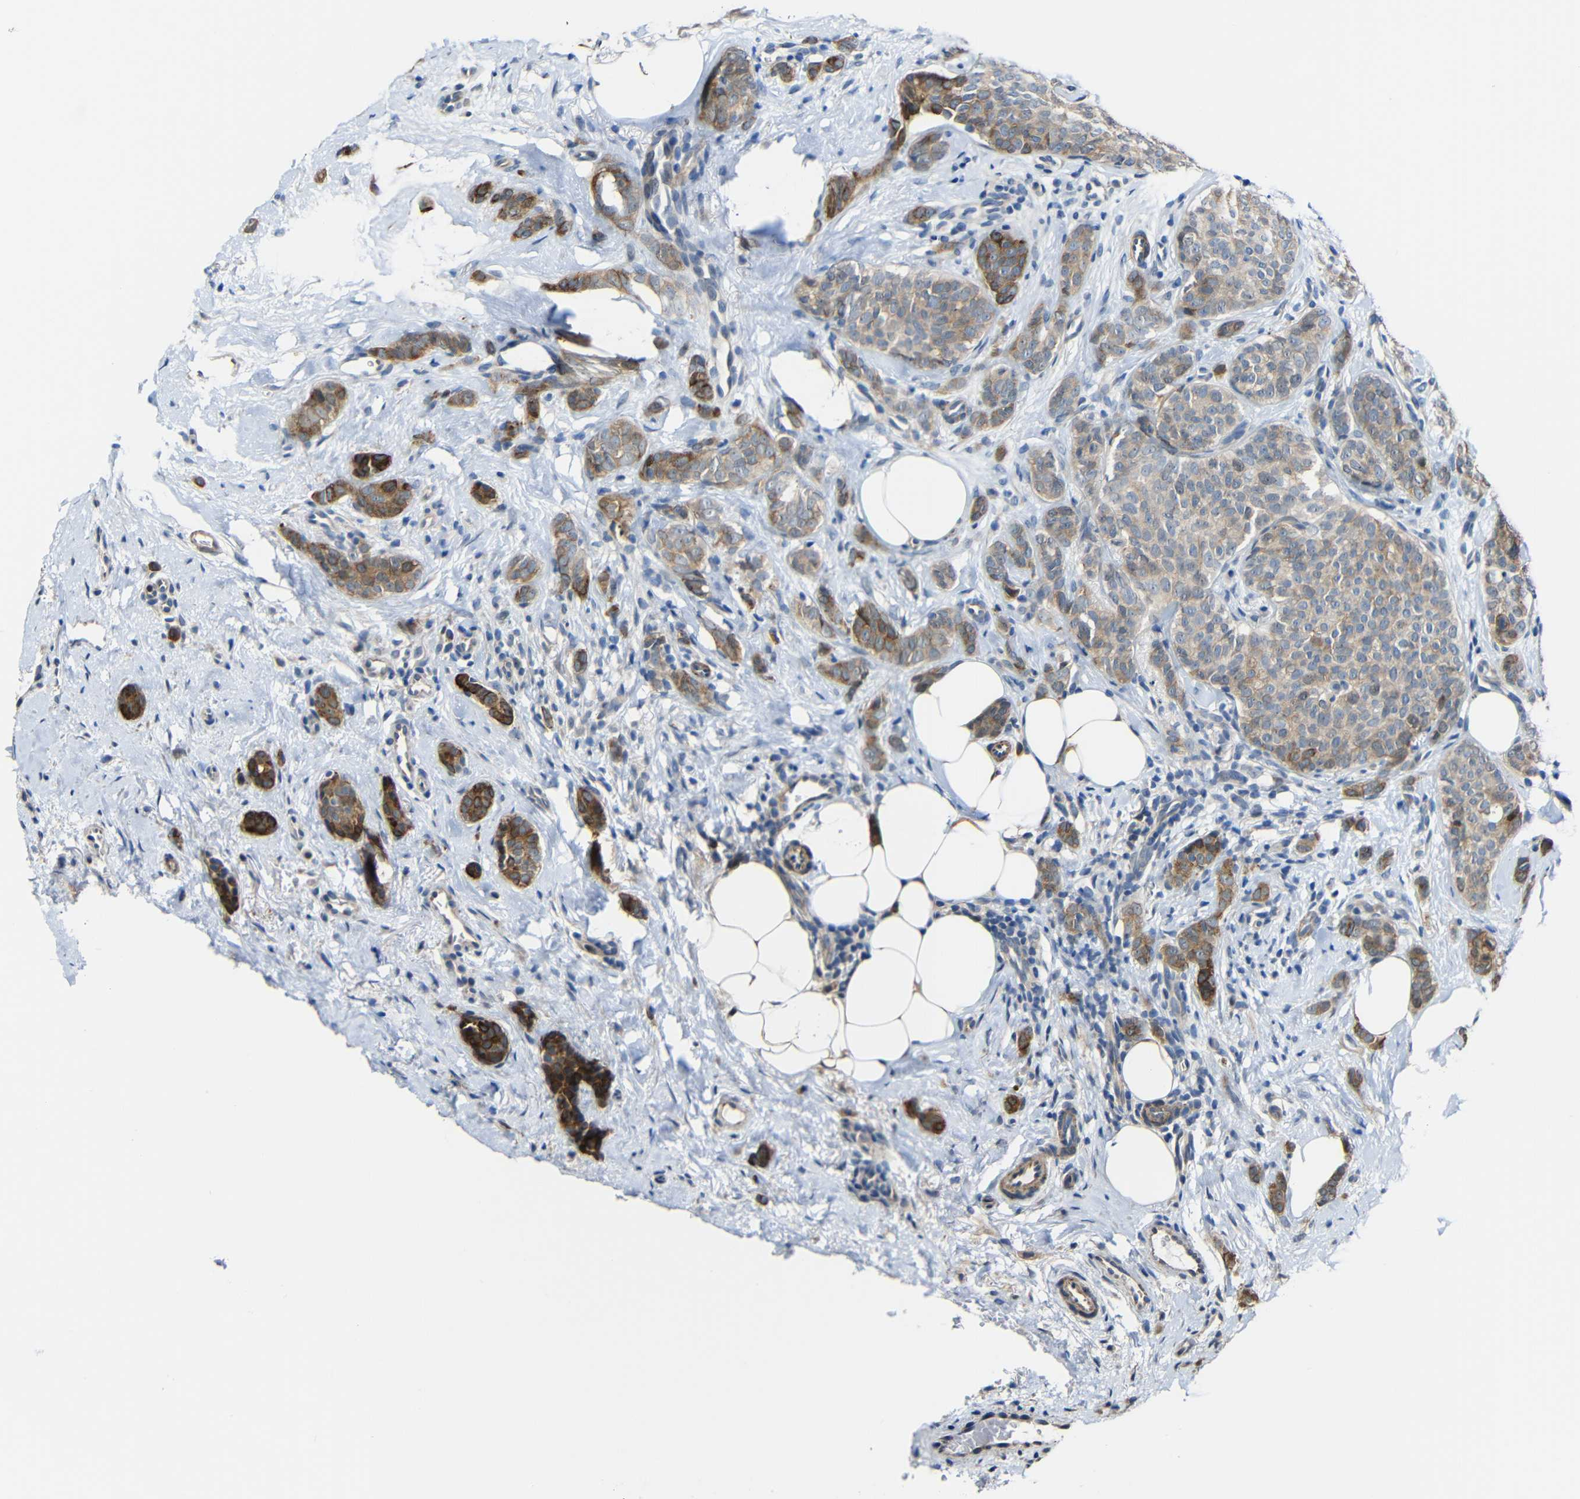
{"staining": {"intensity": "moderate", "quantity": ">75%", "location": "cytoplasmic/membranous"}, "tissue": "breast cancer", "cell_type": "Tumor cells", "image_type": "cancer", "snomed": [{"axis": "morphology", "description": "Lobular carcinoma"}, {"axis": "topography", "description": "Skin"}, {"axis": "topography", "description": "Breast"}], "caption": "A brown stain labels moderate cytoplasmic/membranous expression of a protein in breast lobular carcinoma tumor cells. (Brightfield microscopy of DAB IHC at high magnification).", "gene": "STBD1", "patient": {"sex": "female", "age": 46}}